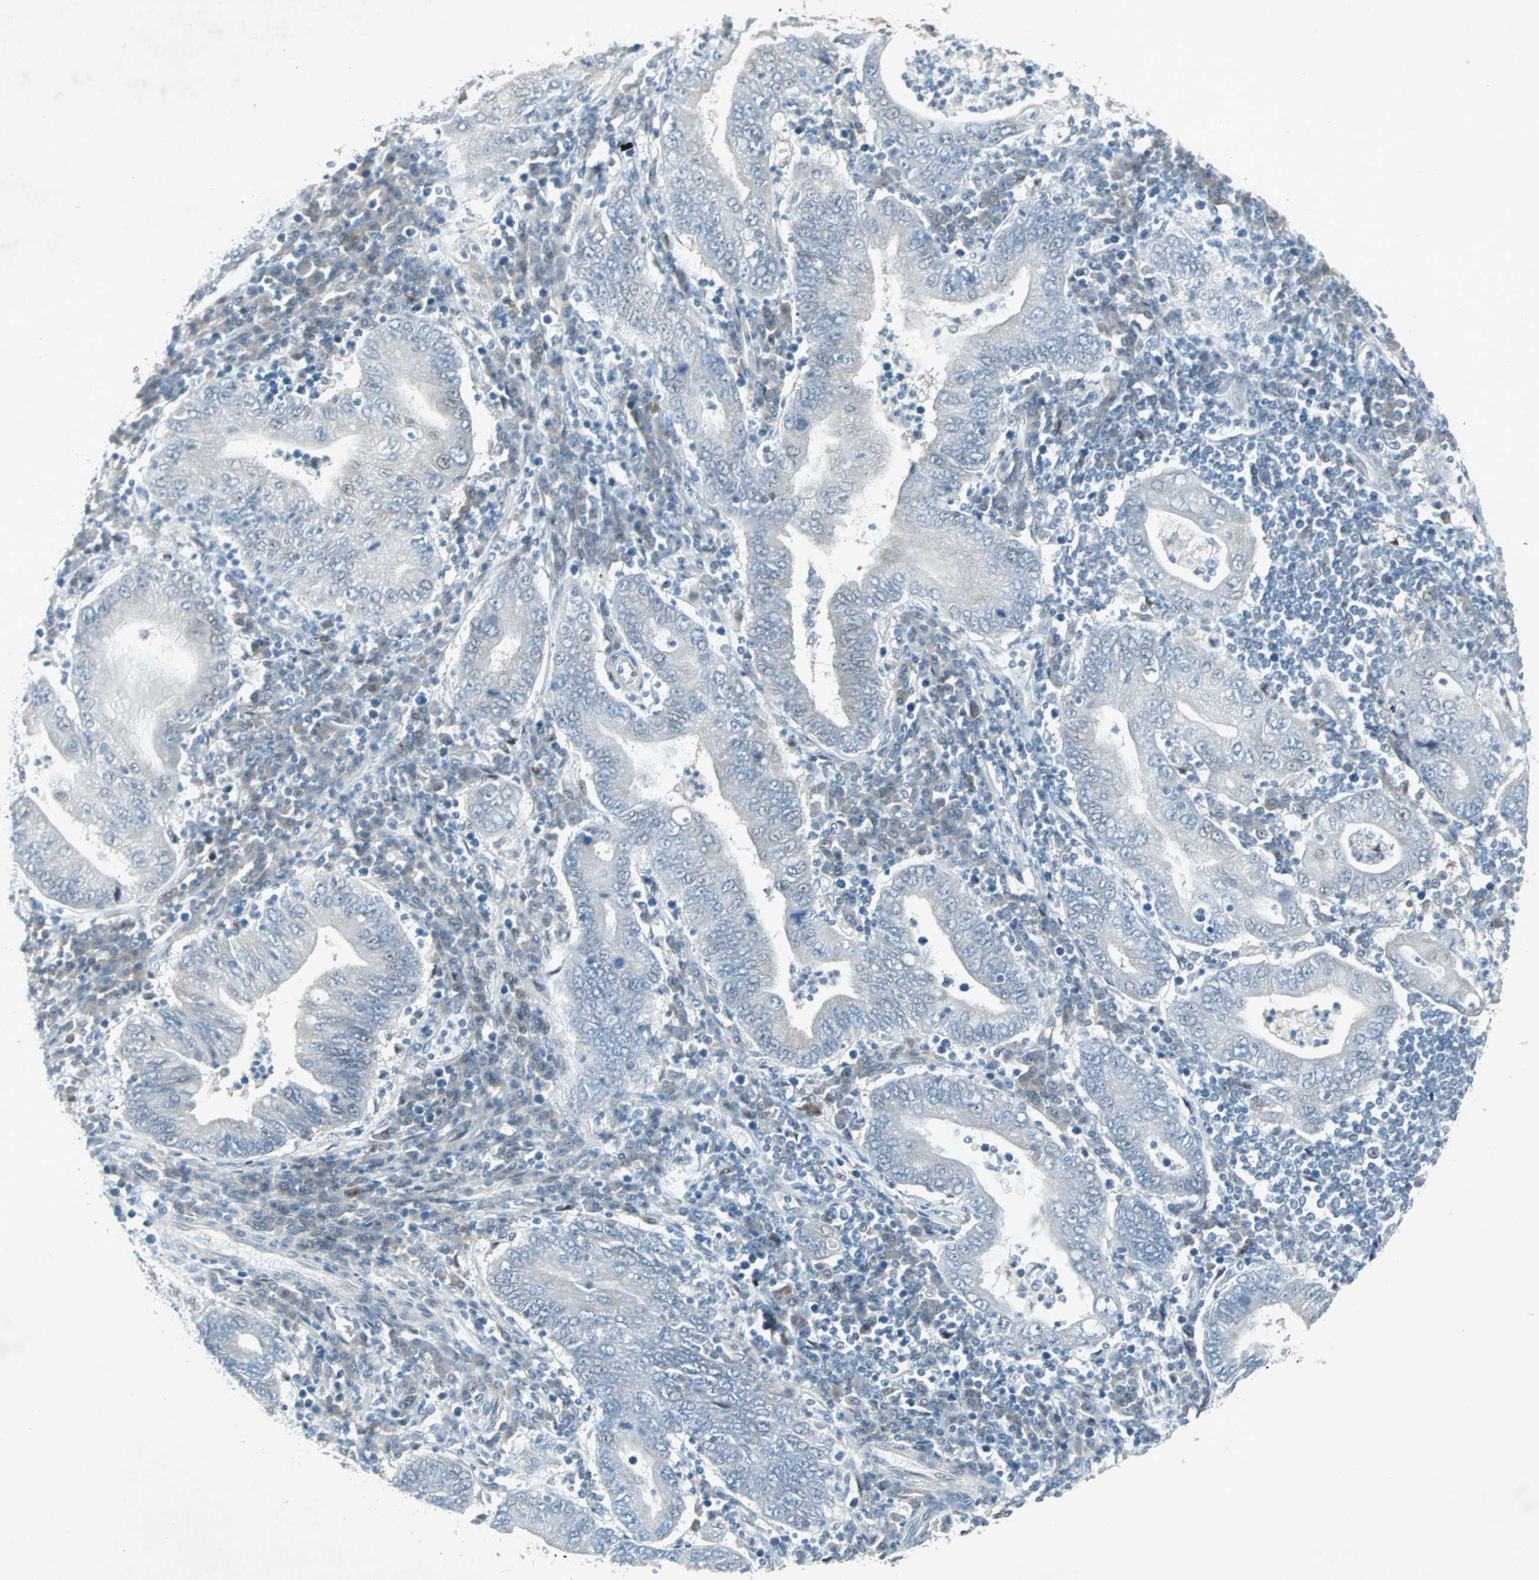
{"staining": {"intensity": "negative", "quantity": "none", "location": "none"}, "tissue": "stomach cancer", "cell_type": "Tumor cells", "image_type": "cancer", "snomed": [{"axis": "morphology", "description": "Normal tissue, NOS"}, {"axis": "morphology", "description": "Adenocarcinoma, NOS"}, {"axis": "topography", "description": "Esophagus"}, {"axis": "topography", "description": "Stomach, upper"}, {"axis": "topography", "description": "Peripheral nerve tissue"}], "caption": "DAB (3,3'-diaminobenzidine) immunohistochemical staining of human stomach adenocarcinoma shows no significant expression in tumor cells.", "gene": "LANCL3", "patient": {"sex": "male", "age": 62}}